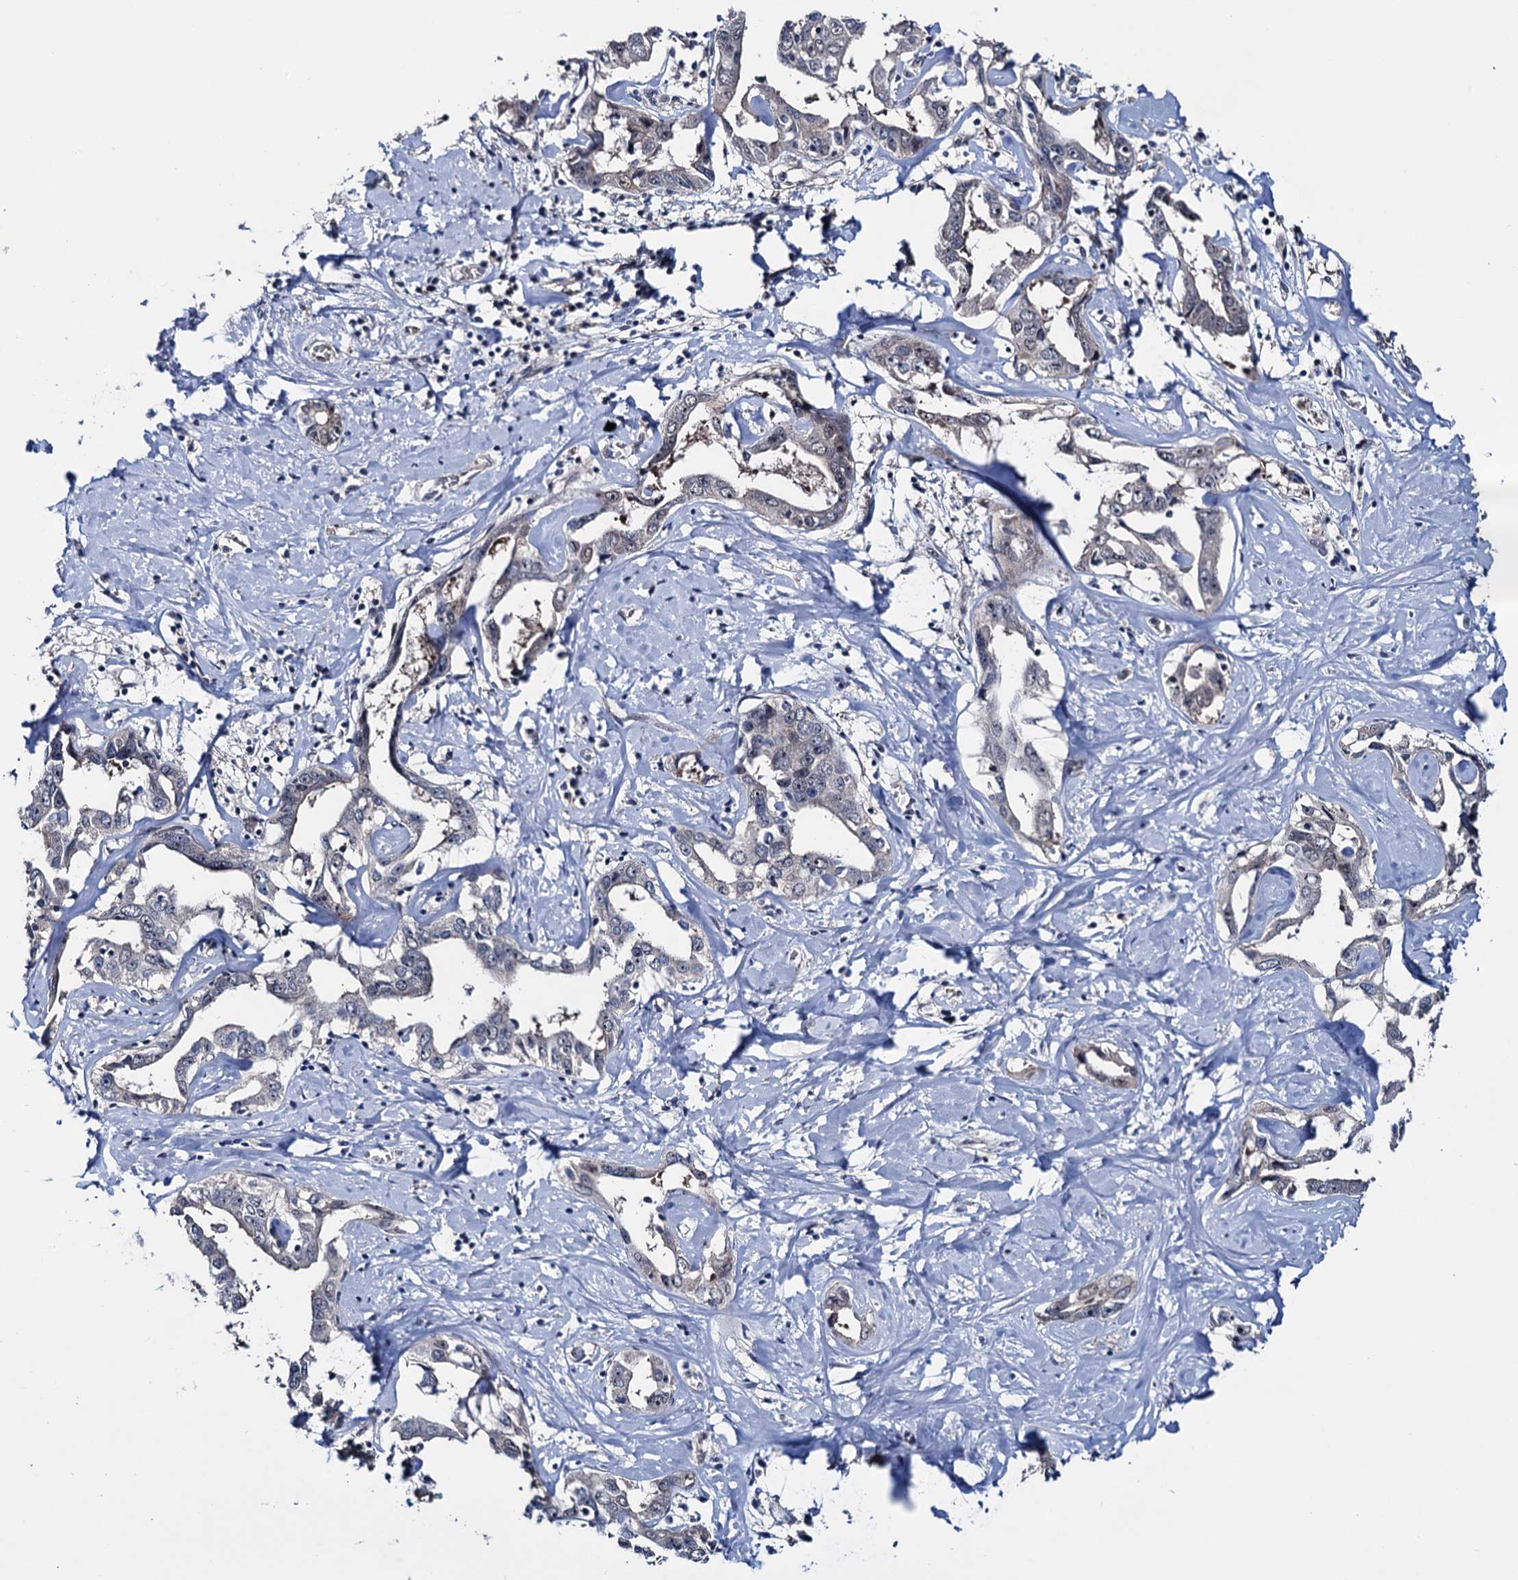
{"staining": {"intensity": "negative", "quantity": "none", "location": "none"}, "tissue": "liver cancer", "cell_type": "Tumor cells", "image_type": "cancer", "snomed": [{"axis": "morphology", "description": "Cholangiocarcinoma"}, {"axis": "topography", "description": "Liver"}], "caption": "The immunohistochemistry (IHC) micrograph has no significant expression in tumor cells of liver cancer tissue. (DAB immunohistochemistry with hematoxylin counter stain).", "gene": "EYA4", "patient": {"sex": "male", "age": 59}}